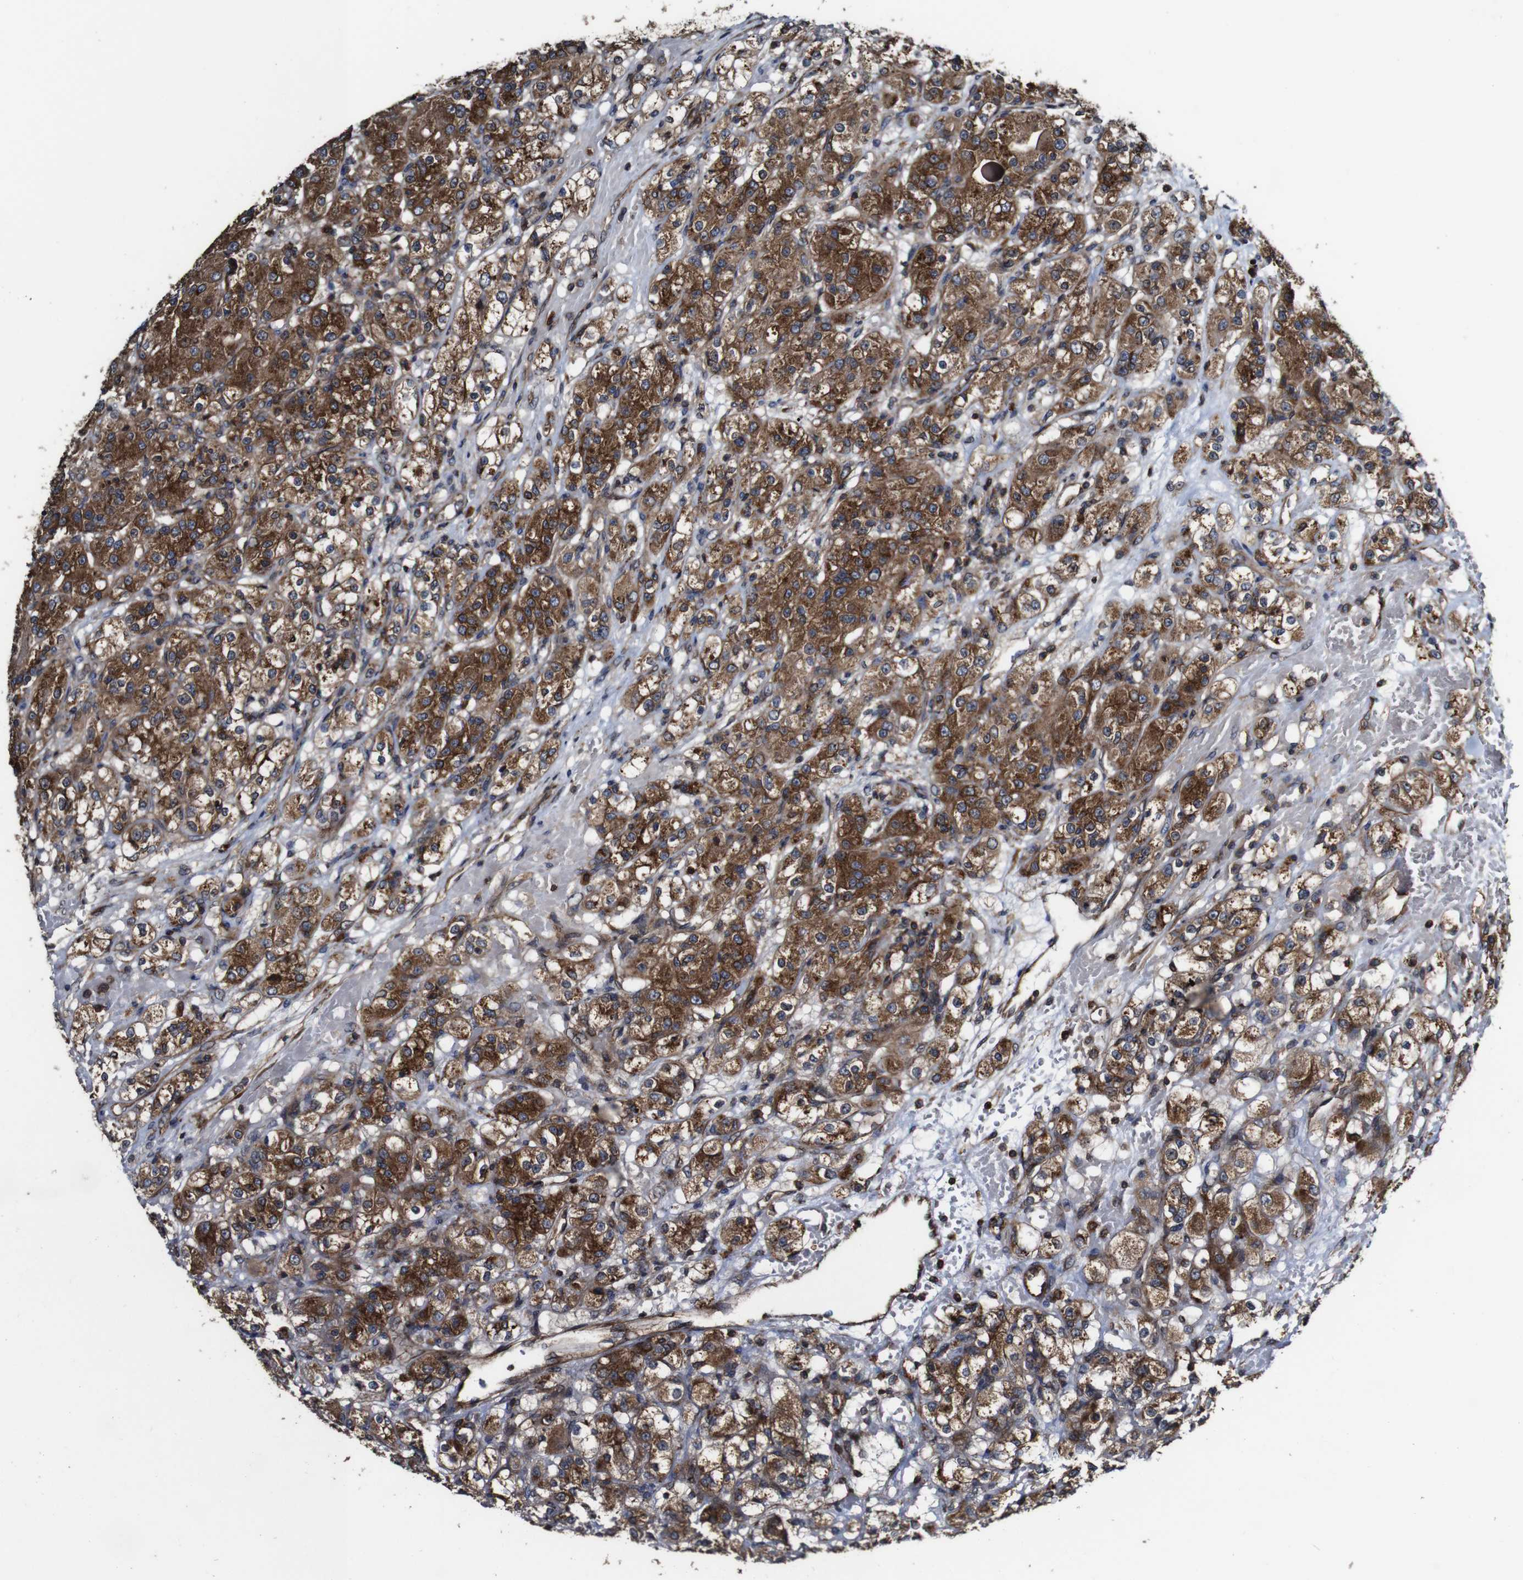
{"staining": {"intensity": "strong", "quantity": ">75%", "location": "cytoplasmic/membranous"}, "tissue": "renal cancer", "cell_type": "Tumor cells", "image_type": "cancer", "snomed": [{"axis": "morphology", "description": "Normal tissue, NOS"}, {"axis": "morphology", "description": "Adenocarcinoma, NOS"}, {"axis": "topography", "description": "Kidney"}], "caption": "Renal cancer (adenocarcinoma) stained for a protein (brown) reveals strong cytoplasmic/membranous positive expression in approximately >75% of tumor cells.", "gene": "TNIK", "patient": {"sex": "male", "age": 61}}